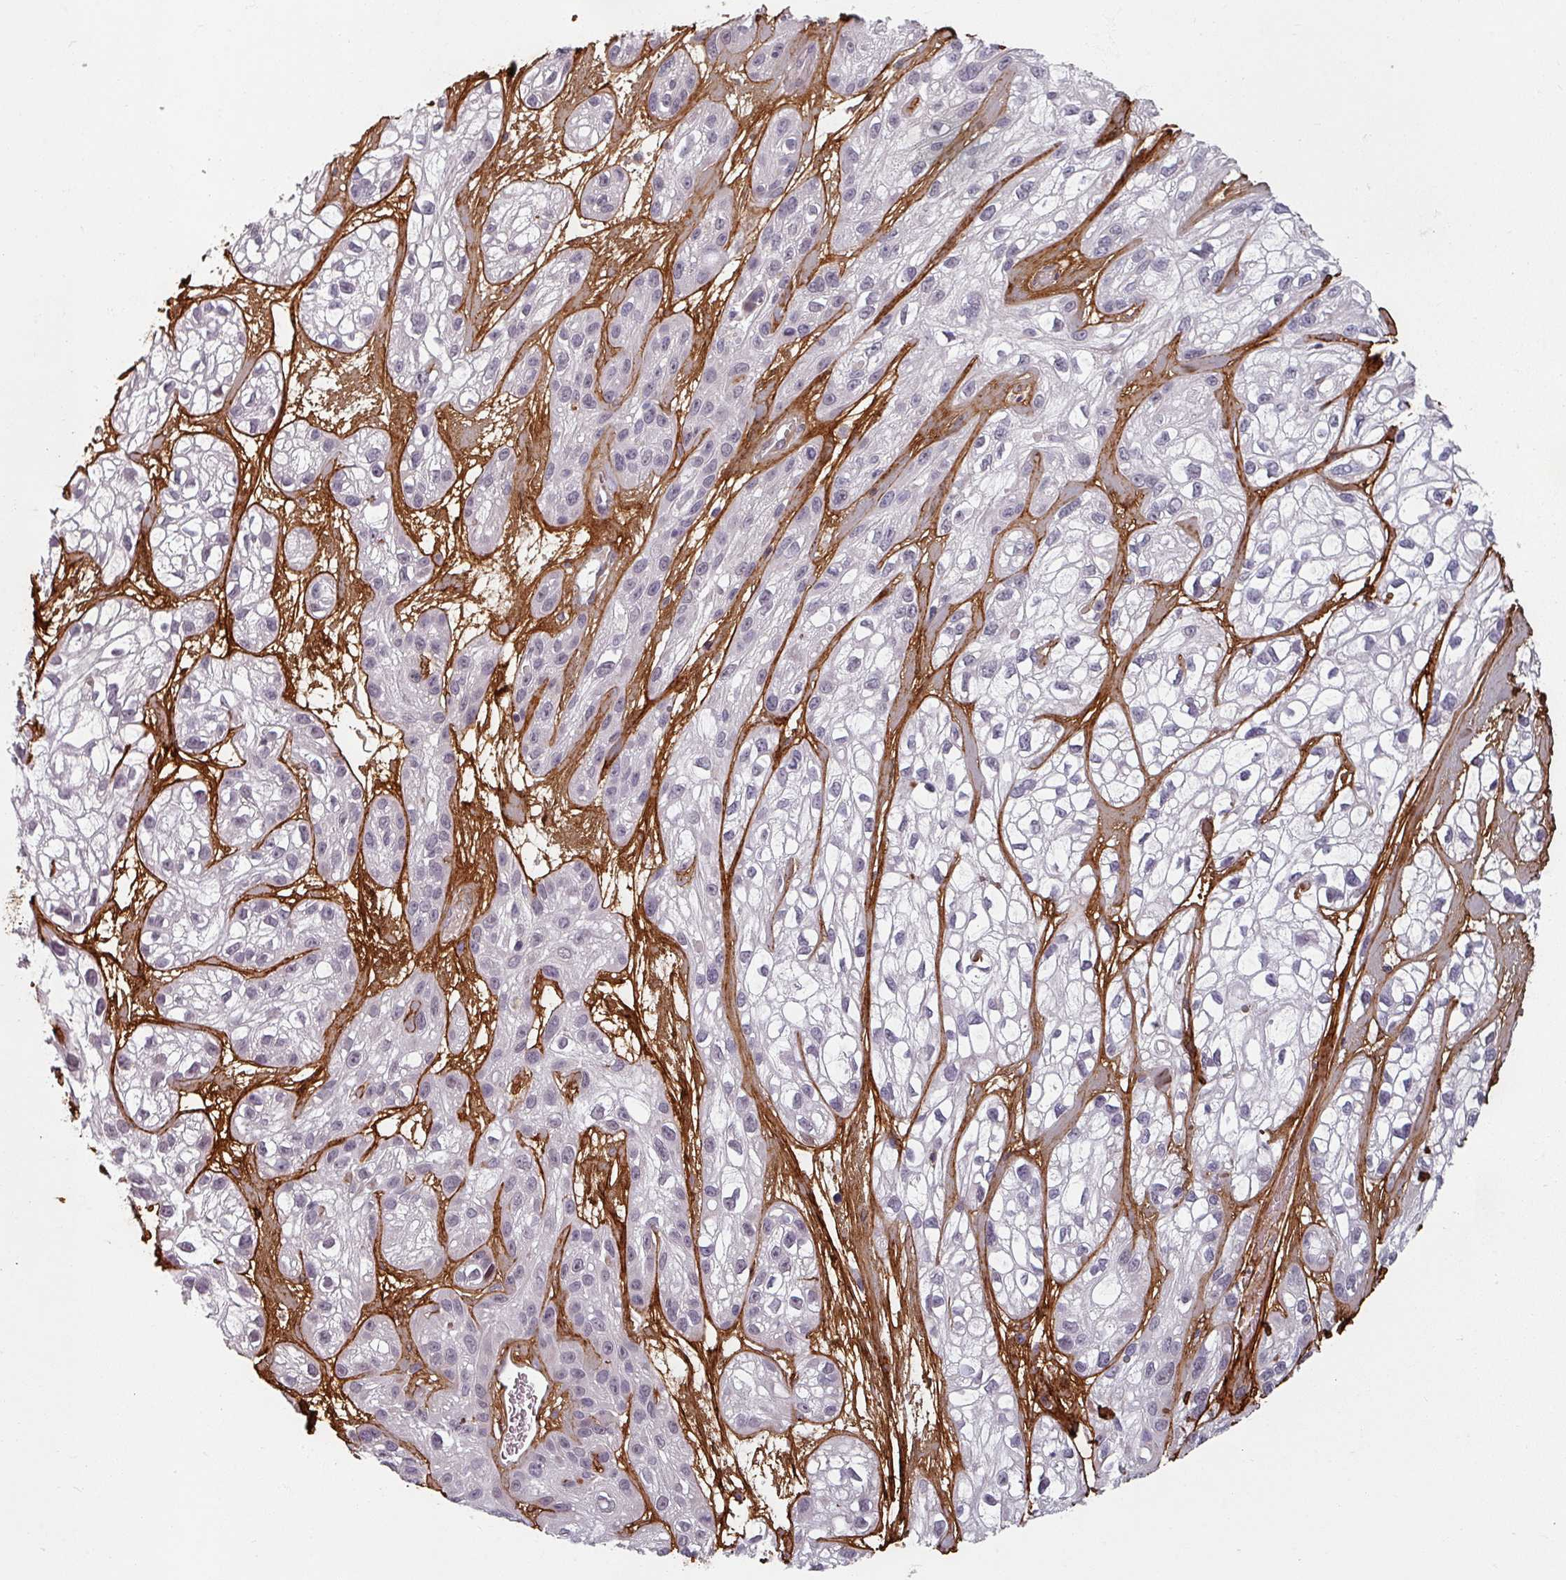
{"staining": {"intensity": "negative", "quantity": "none", "location": "none"}, "tissue": "skin cancer", "cell_type": "Tumor cells", "image_type": "cancer", "snomed": [{"axis": "morphology", "description": "Squamous cell carcinoma, NOS"}, {"axis": "topography", "description": "Skin"}], "caption": "Photomicrograph shows no significant protein positivity in tumor cells of skin squamous cell carcinoma. The staining was performed using DAB (3,3'-diaminobenzidine) to visualize the protein expression in brown, while the nuclei were stained in blue with hematoxylin (Magnification: 20x).", "gene": "CYB5RL", "patient": {"sex": "male", "age": 82}}